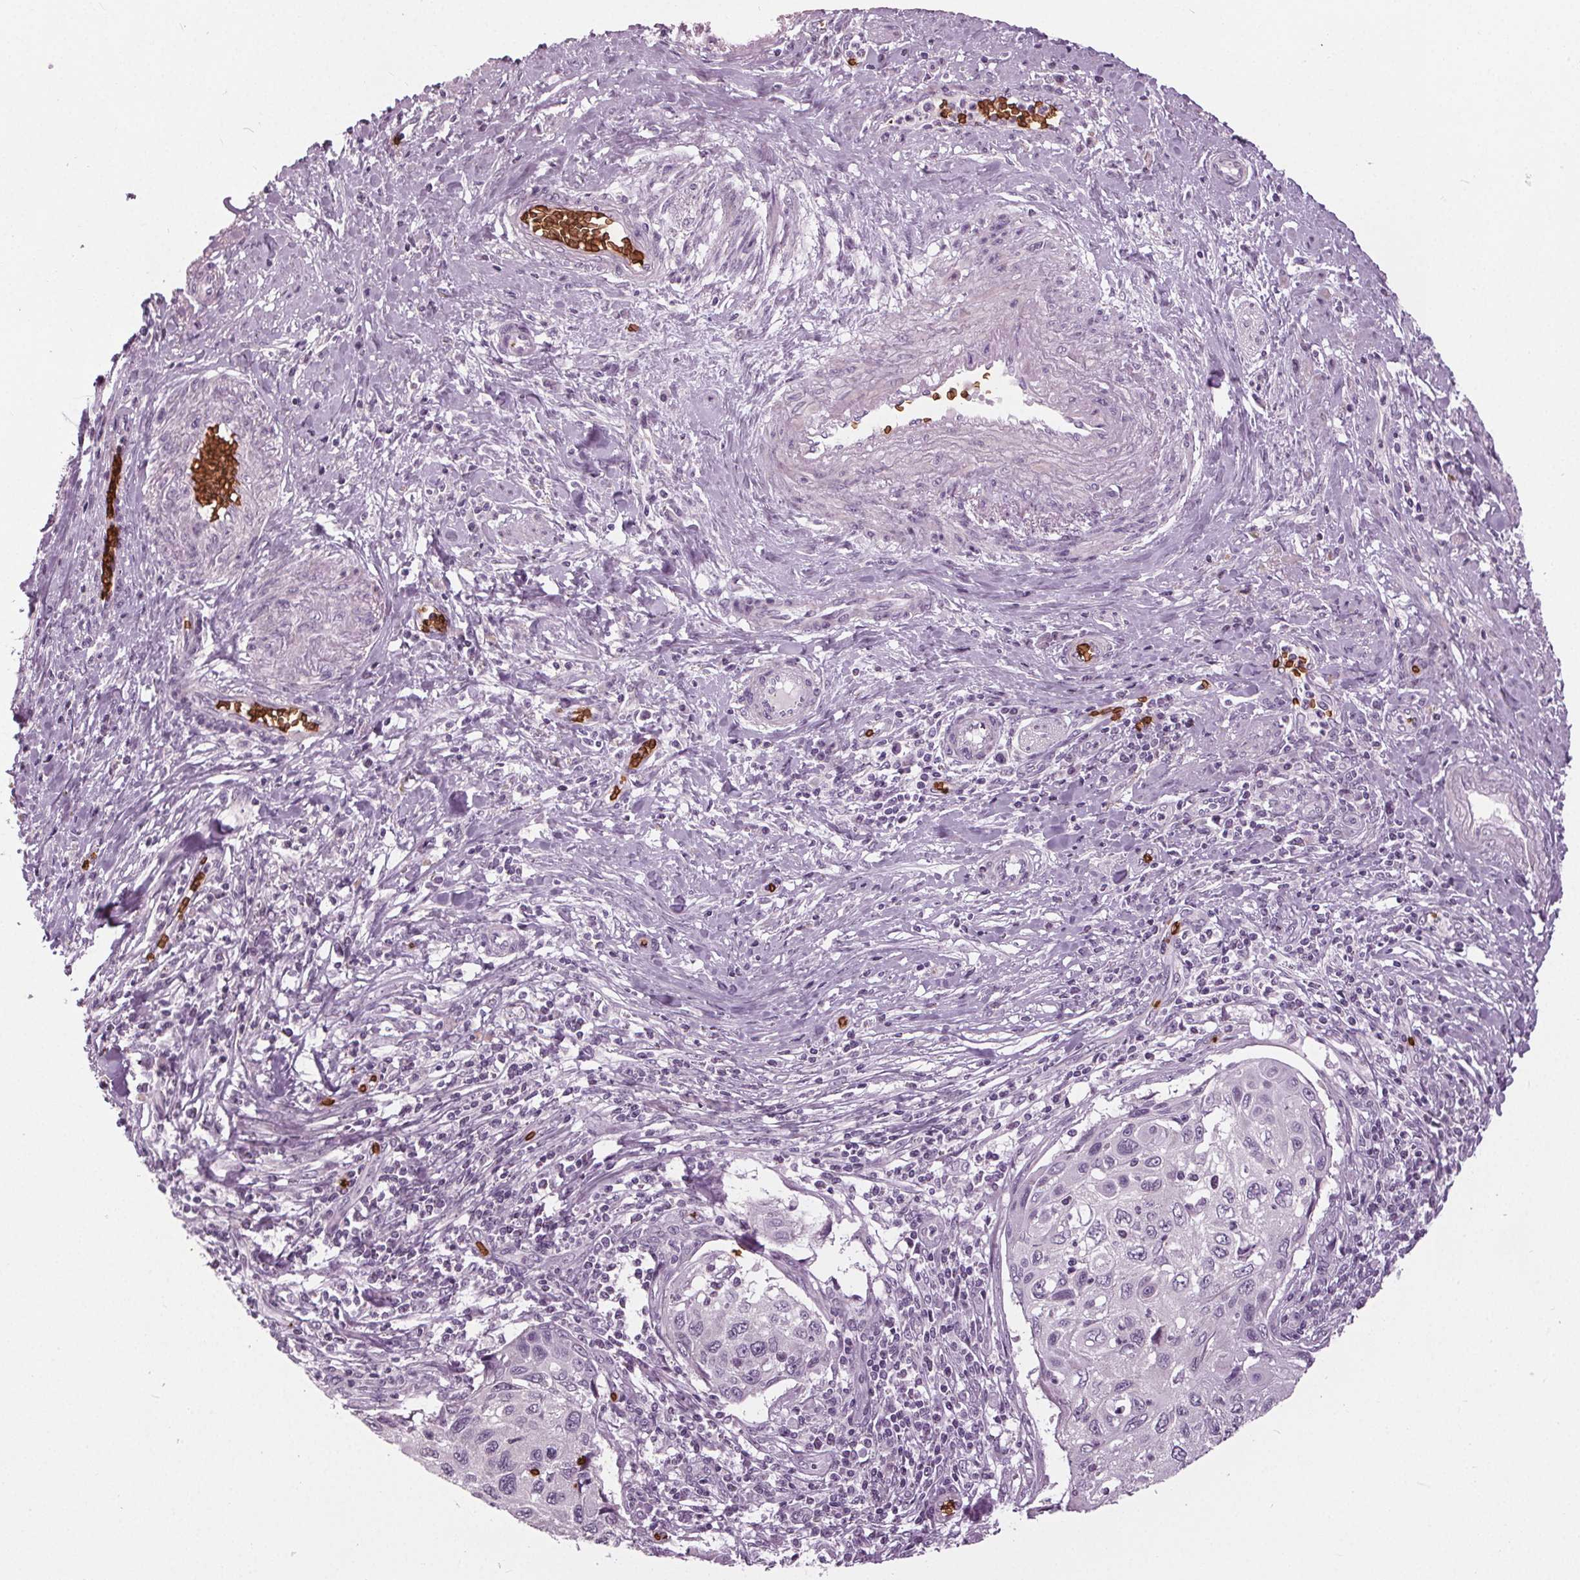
{"staining": {"intensity": "negative", "quantity": "none", "location": "none"}, "tissue": "cervical cancer", "cell_type": "Tumor cells", "image_type": "cancer", "snomed": [{"axis": "morphology", "description": "Squamous cell carcinoma, NOS"}, {"axis": "topography", "description": "Cervix"}], "caption": "Immunohistochemistry (IHC) histopathology image of neoplastic tissue: human cervical cancer stained with DAB displays no significant protein staining in tumor cells. The staining is performed using DAB (3,3'-diaminobenzidine) brown chromogen with nuclei counter-stained in using hematoxylin.", "gene": "SLC4A1", "patient": {"sex": "female", "age": 70}}